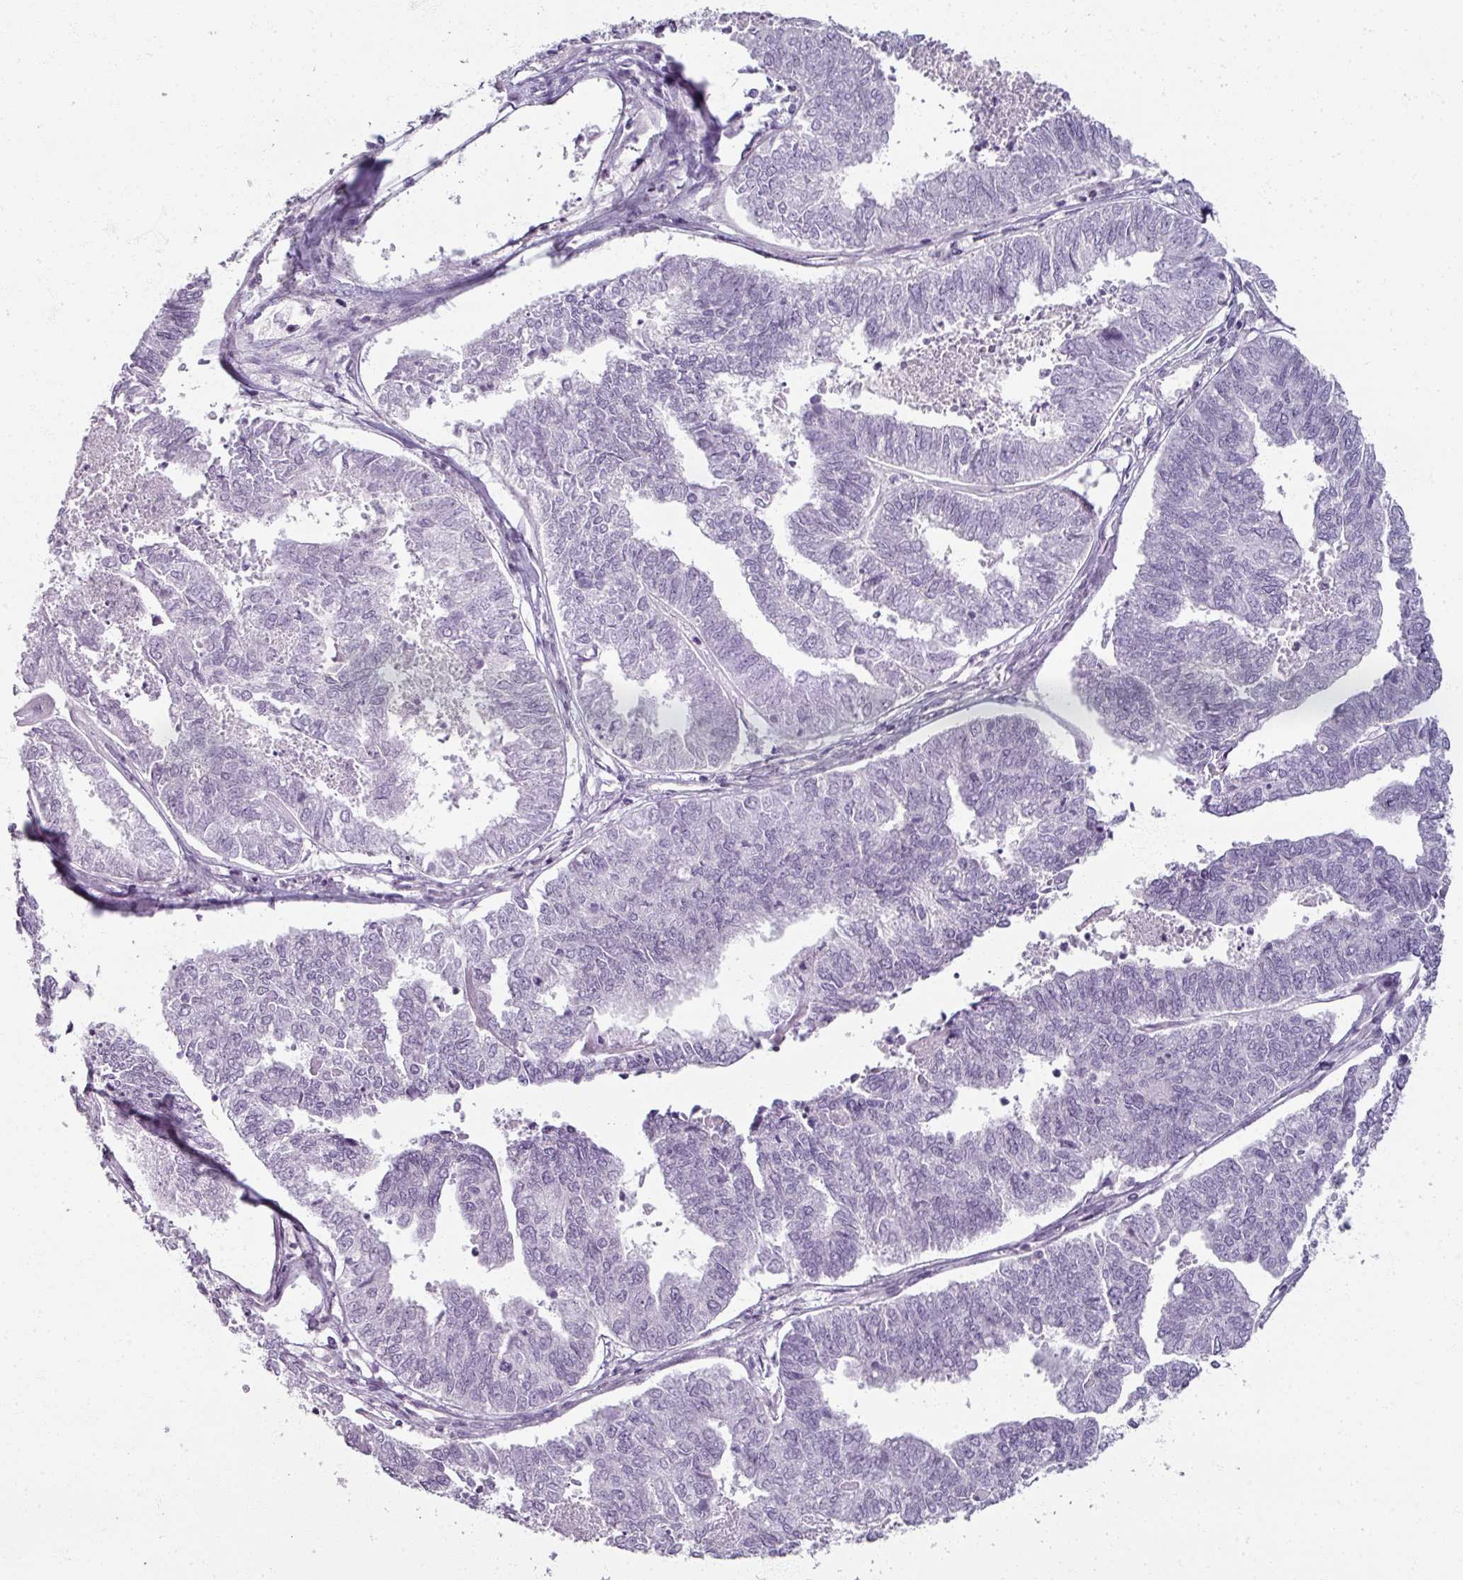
{"staining": {"intensity": "negative", "quantity": "none", "location": "none"}, "tissue": "endometrial cancer", "cell_type": "Tumor cells", "image_type": "cancer", "snomed": [{"axis": "morphology", "description": "Adenocarcinoma, NOS"}, {"axis": "topography", "description": "Endometrium"}], "caption": "Immunohistochemistry (IHC) histopathology image of neoplastic tissue: endometrial cancer stained with DAB (3,3'-diaminobenzidine) exhibits no significant protein expression in tumor cells. (Stains: DAB (3,3'-diaminobenzidine) IHC with hematoxylin counter stain, Microscopy: brightfield microscopy at high magnification).", "gene": "RFPL2", "patient": {"sex": "female", "age": 73}}